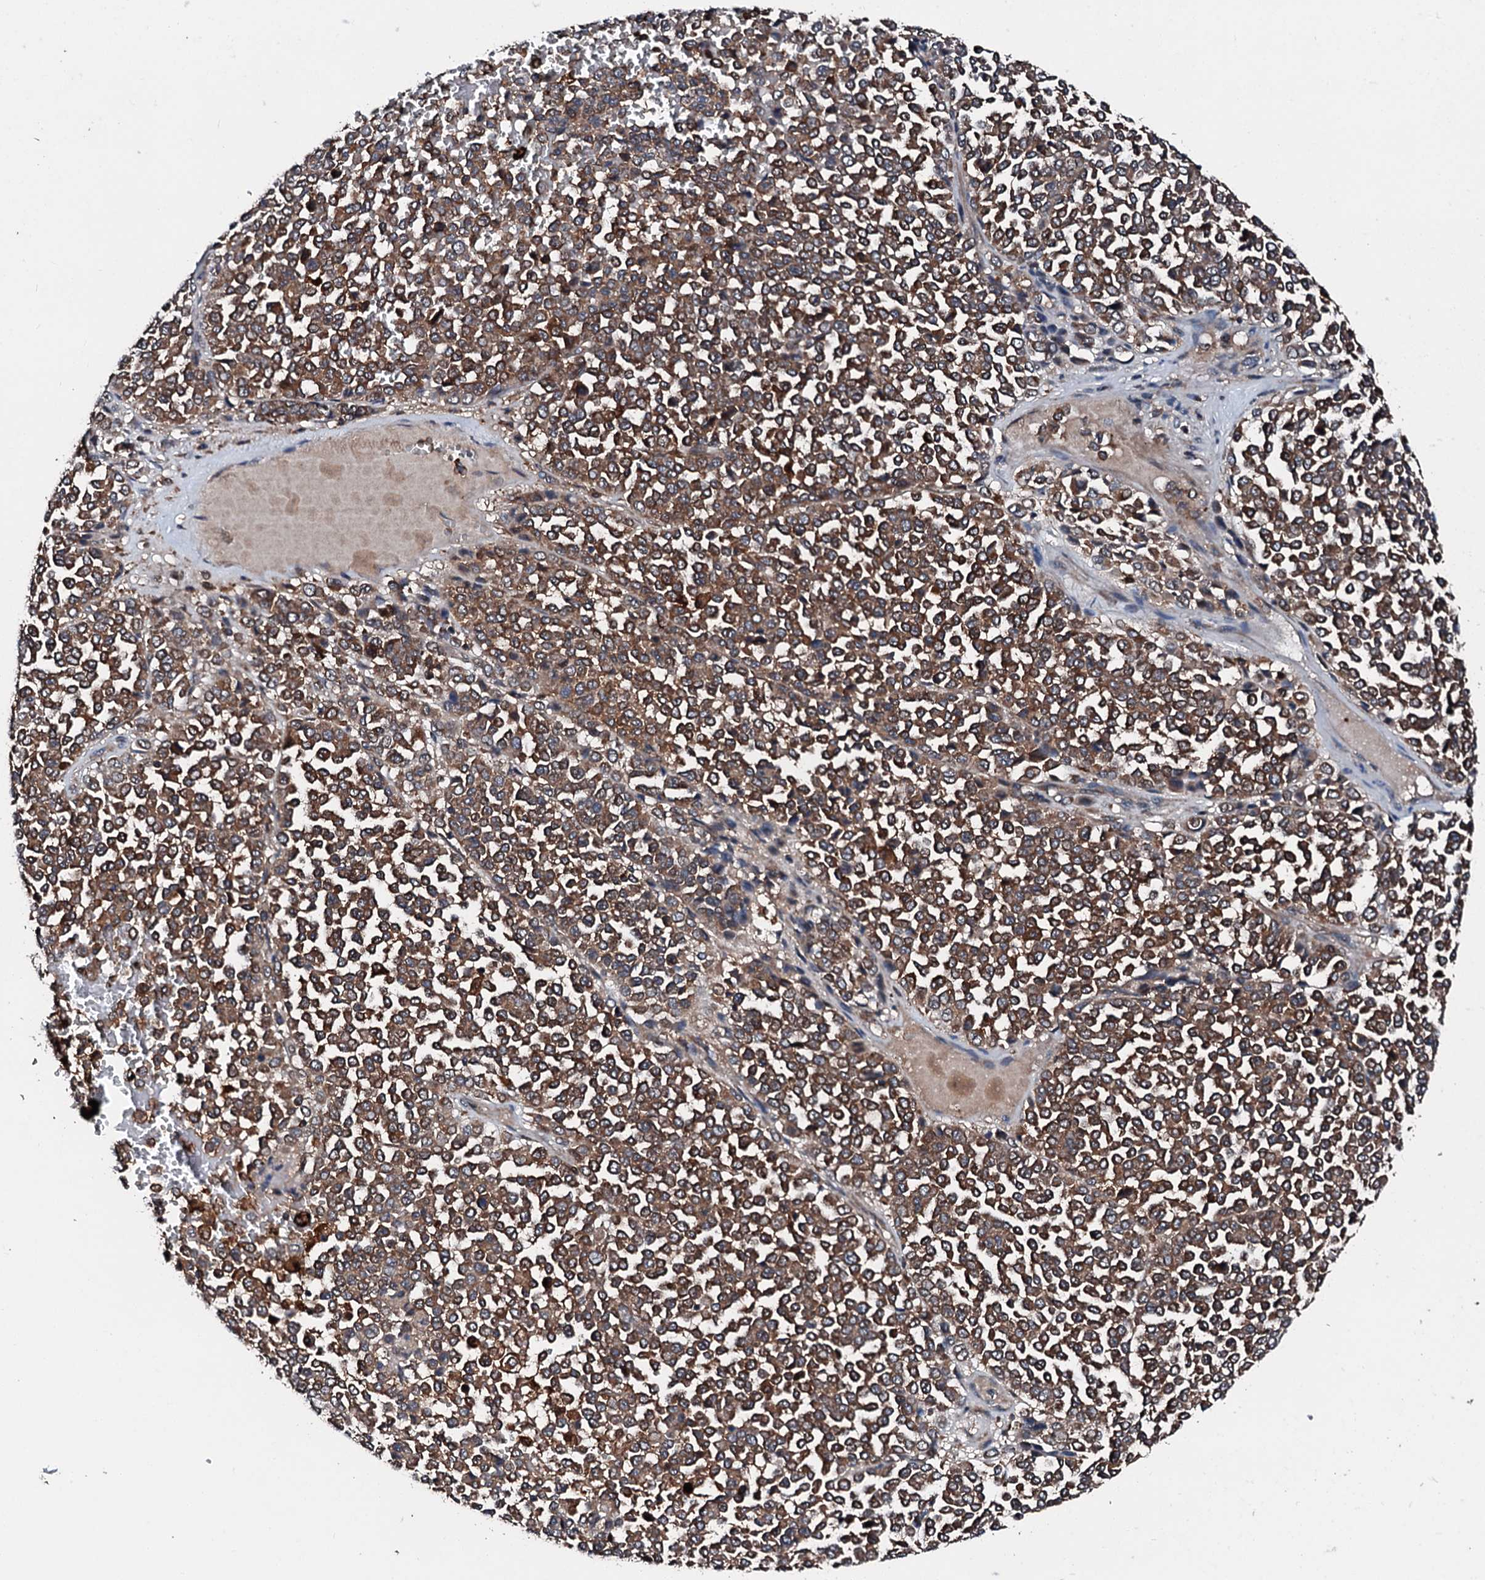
{"staining": {"intensity": "moderate", "quantity": ">75%", "location": "cytoplasmic/membranous"}, "tissue": "melanoma", "cell_type": "Tumor cells", "image_type": "cancer", "snomed": [{"axis": "morphology", "description": "Malignant melanoma, Metastatic site"}, {"axis": "topography", "description": "Pancreas"}], "caption": "Melanoma stained with a protein marker demonstrates moderate staining in tumor cells.", "gene": "FGD4", "patient": {"sex": "female", "age": 30}}